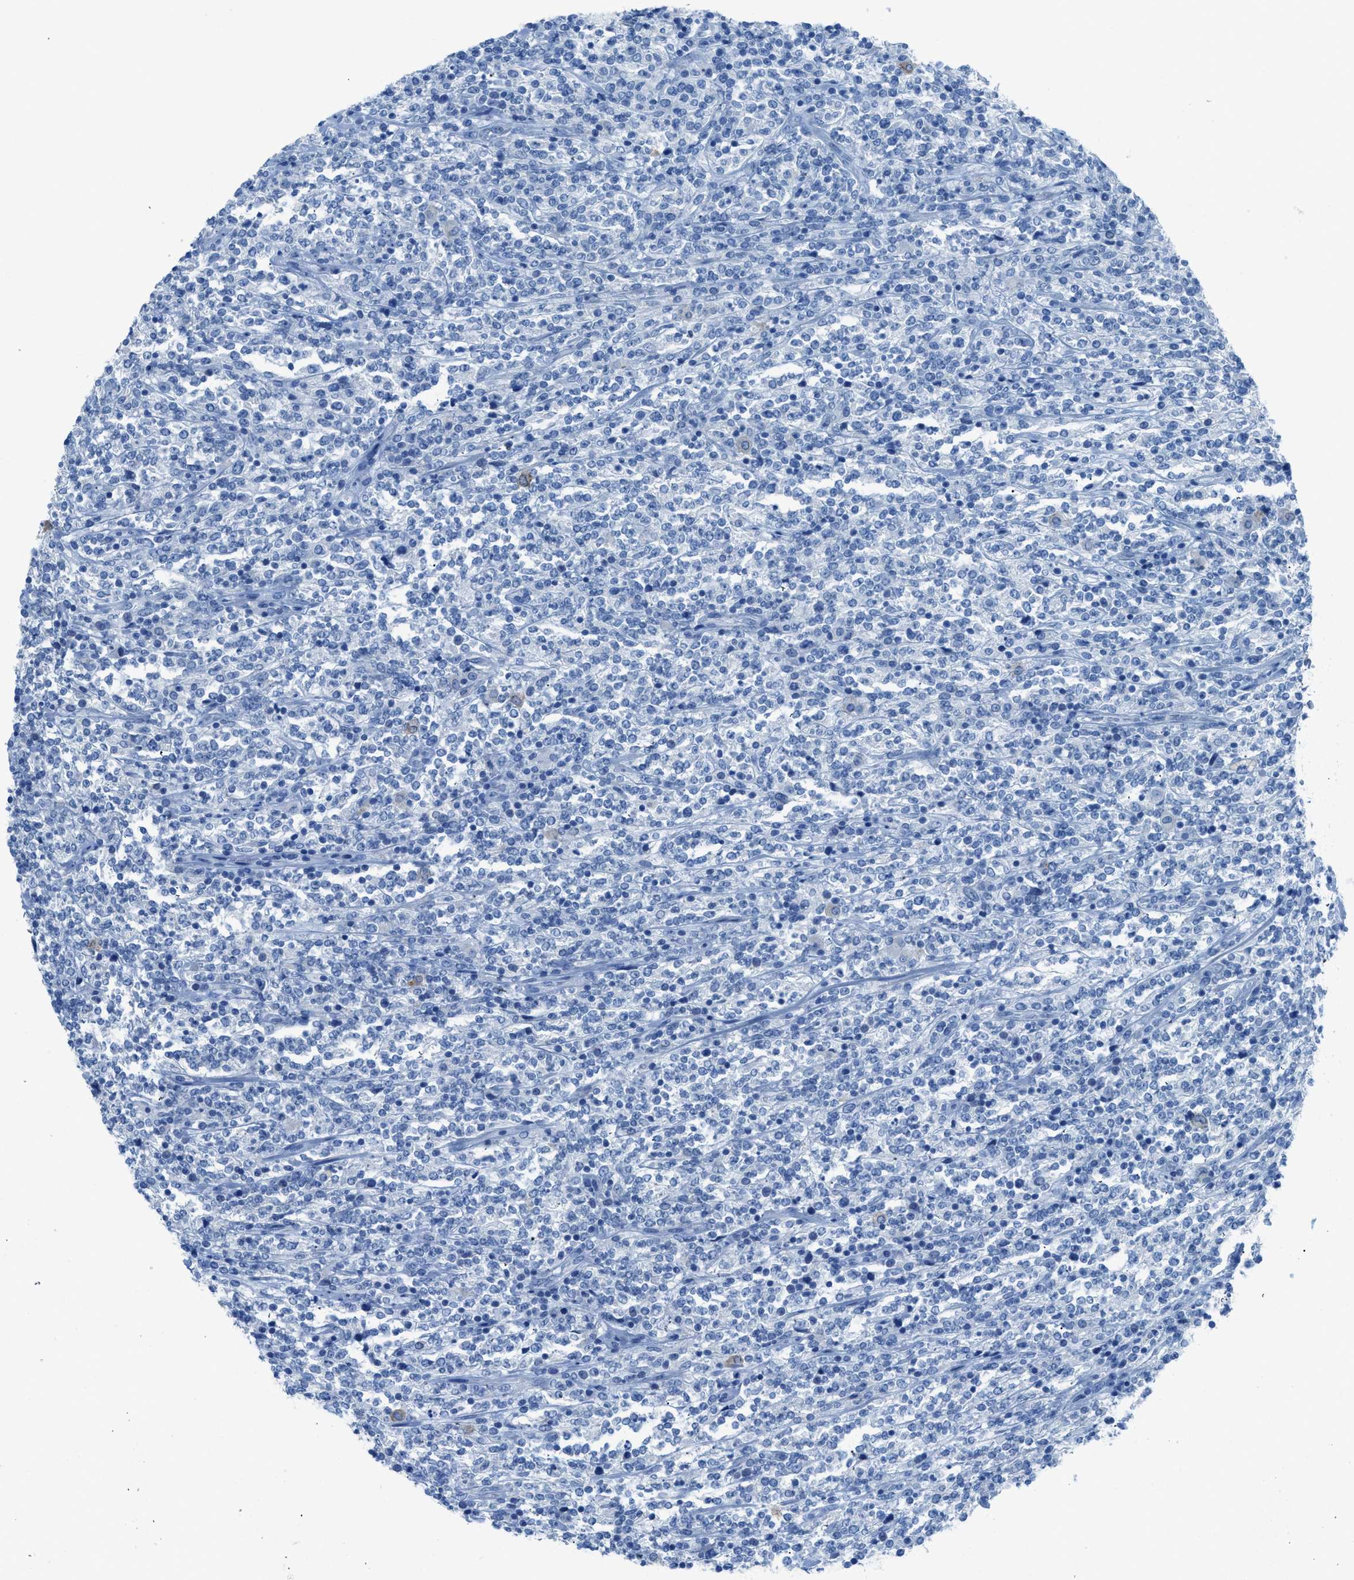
{"staining": {"intensity": "negative", "quantity": "none", "location": "none"}, "tissue": "lymphoma", "cell_type": "Tumor cells", "image_type": "cancer", "snomed": [{"axis": "morphology", "description": "Malignant lymphoma, non-Hodgkin's type, High grade"}, {"axis": "topography", "description": "Soft tissue"}], "caption": "Tumor cells show no significant protein expression in lymphoma.", "gene": "ACAN", "patient": {"sex": "male", "age": 18}}